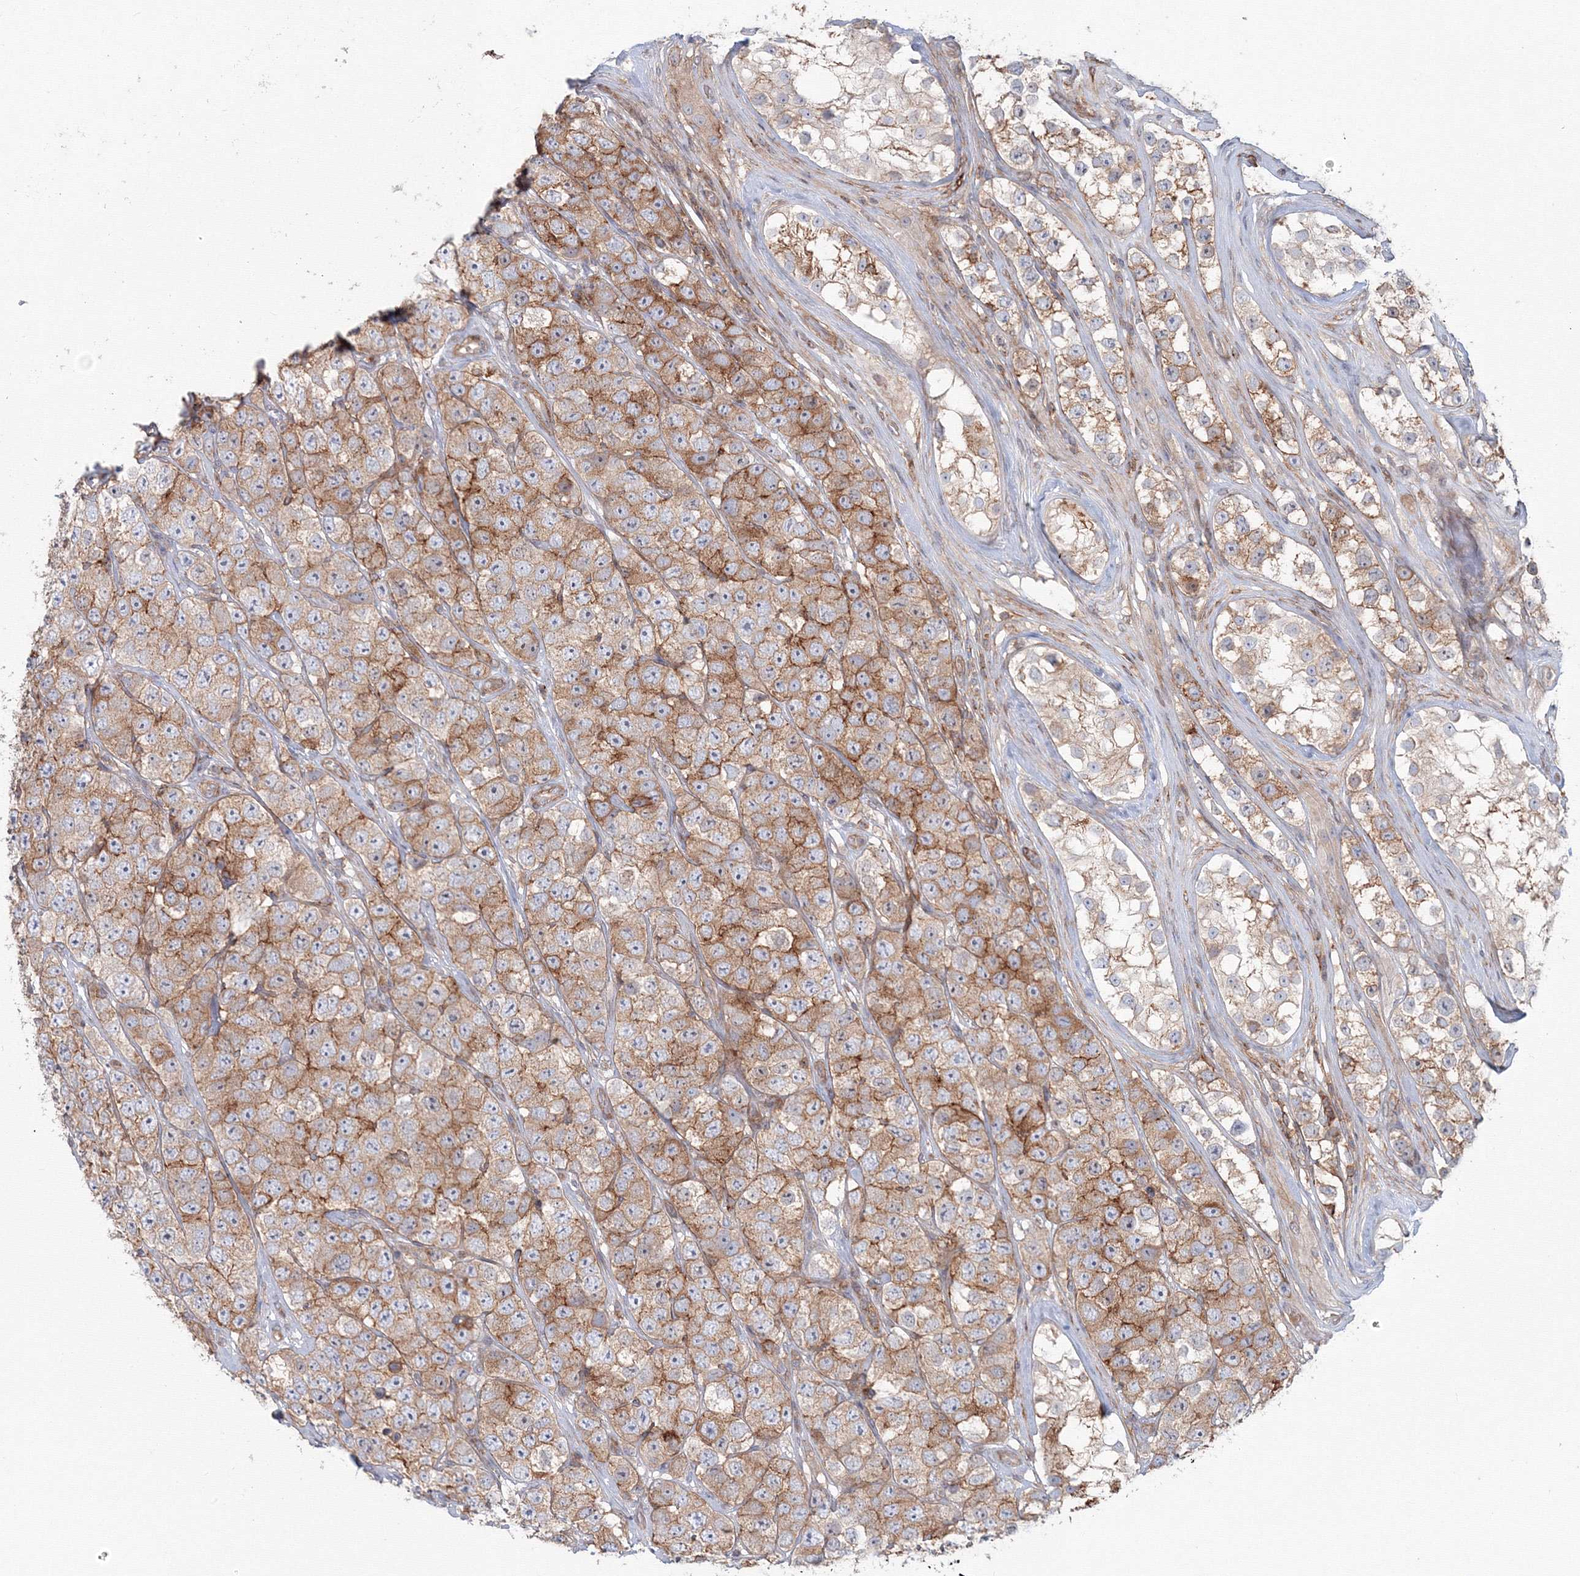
{"staining": {"intensity": "moderate", "quantity": ">75%", "location": "cytoplasmic/membranous"}, "tissue": "testis cancer", "cell_type": "Tumor cells", "image_type": "cancer", "snomed": [{"axis": "morphology", "description": "Seminoma, NOS"}, {"axis": "topography", "description": "Testis"}], "caption": "Testis cancer tissue shows moderate cytoplasmic/membranous positivity in approximately >75% of tumor cells The staining was performed using DAB, with brown indicating positive protein expression. Nuclei are stained blue with hematoxylin.", "gene": "SH3PXD2A", "patient": {"sex": "male", "age": 28}}